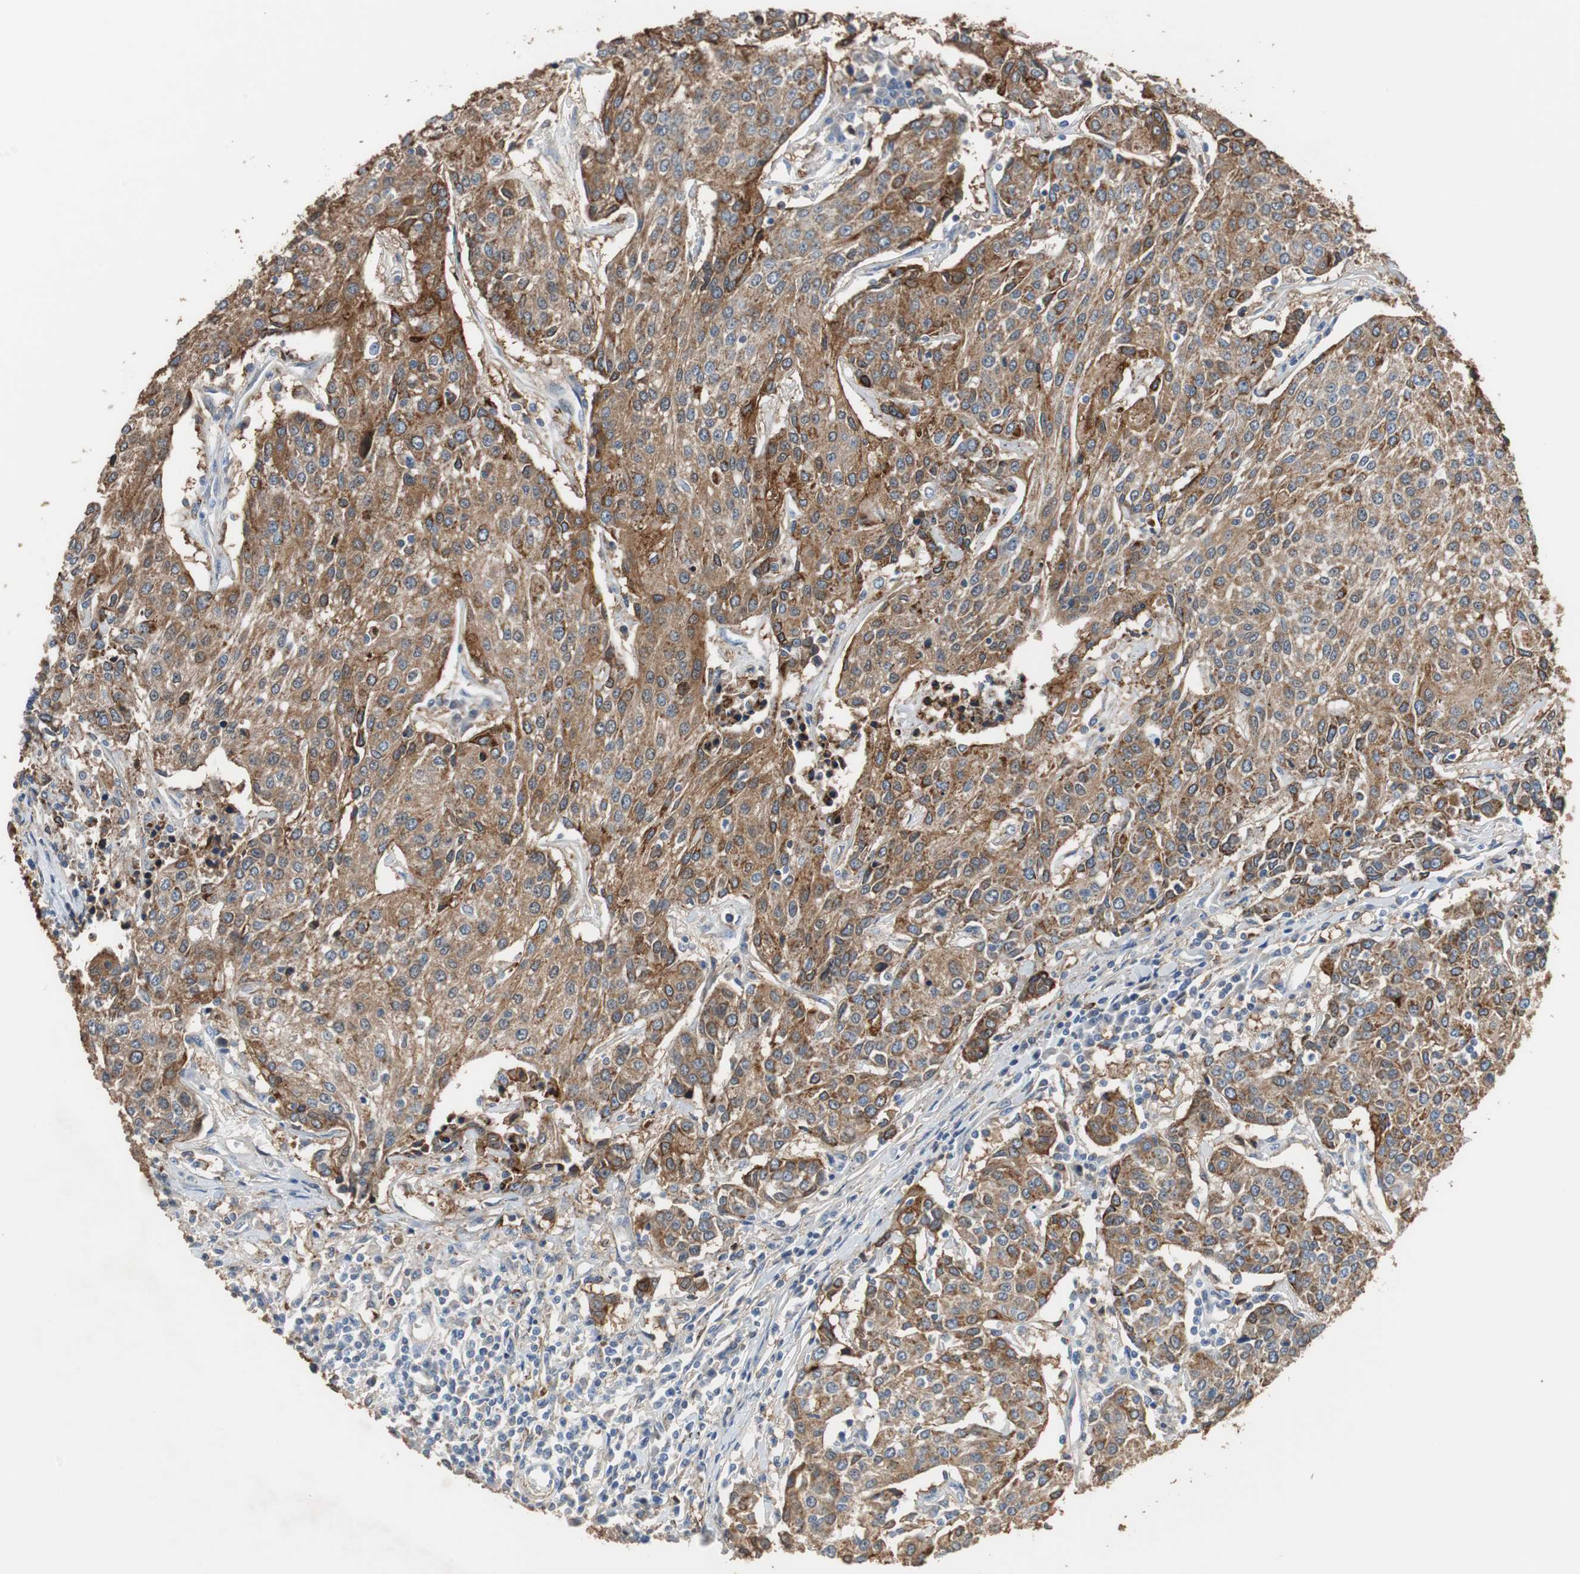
{"staining": {"intensity": "moderate", "quantity": ">75%", "location": "cytoplasmic/membranous"}, "tissue": "urothelial cancer", "cell_type": "Tumor cells", "image_type": "cancer", "snomed": [{"axis": "morphology", "description": "Urothelial carcinoma, High grade"}, {"axis": "topography", "description": "Urinary bladder"}], "caption": "This histopathology image exhibits immunohistochemistry (IHC) staining of human high-grade urothelial carcinoma, with medium moderate cytoplasmic/membranous positivity in approximately >75% of tumor cells.", "gene": "ANXA4", "patient": {"sex": "female", "age": 85}}